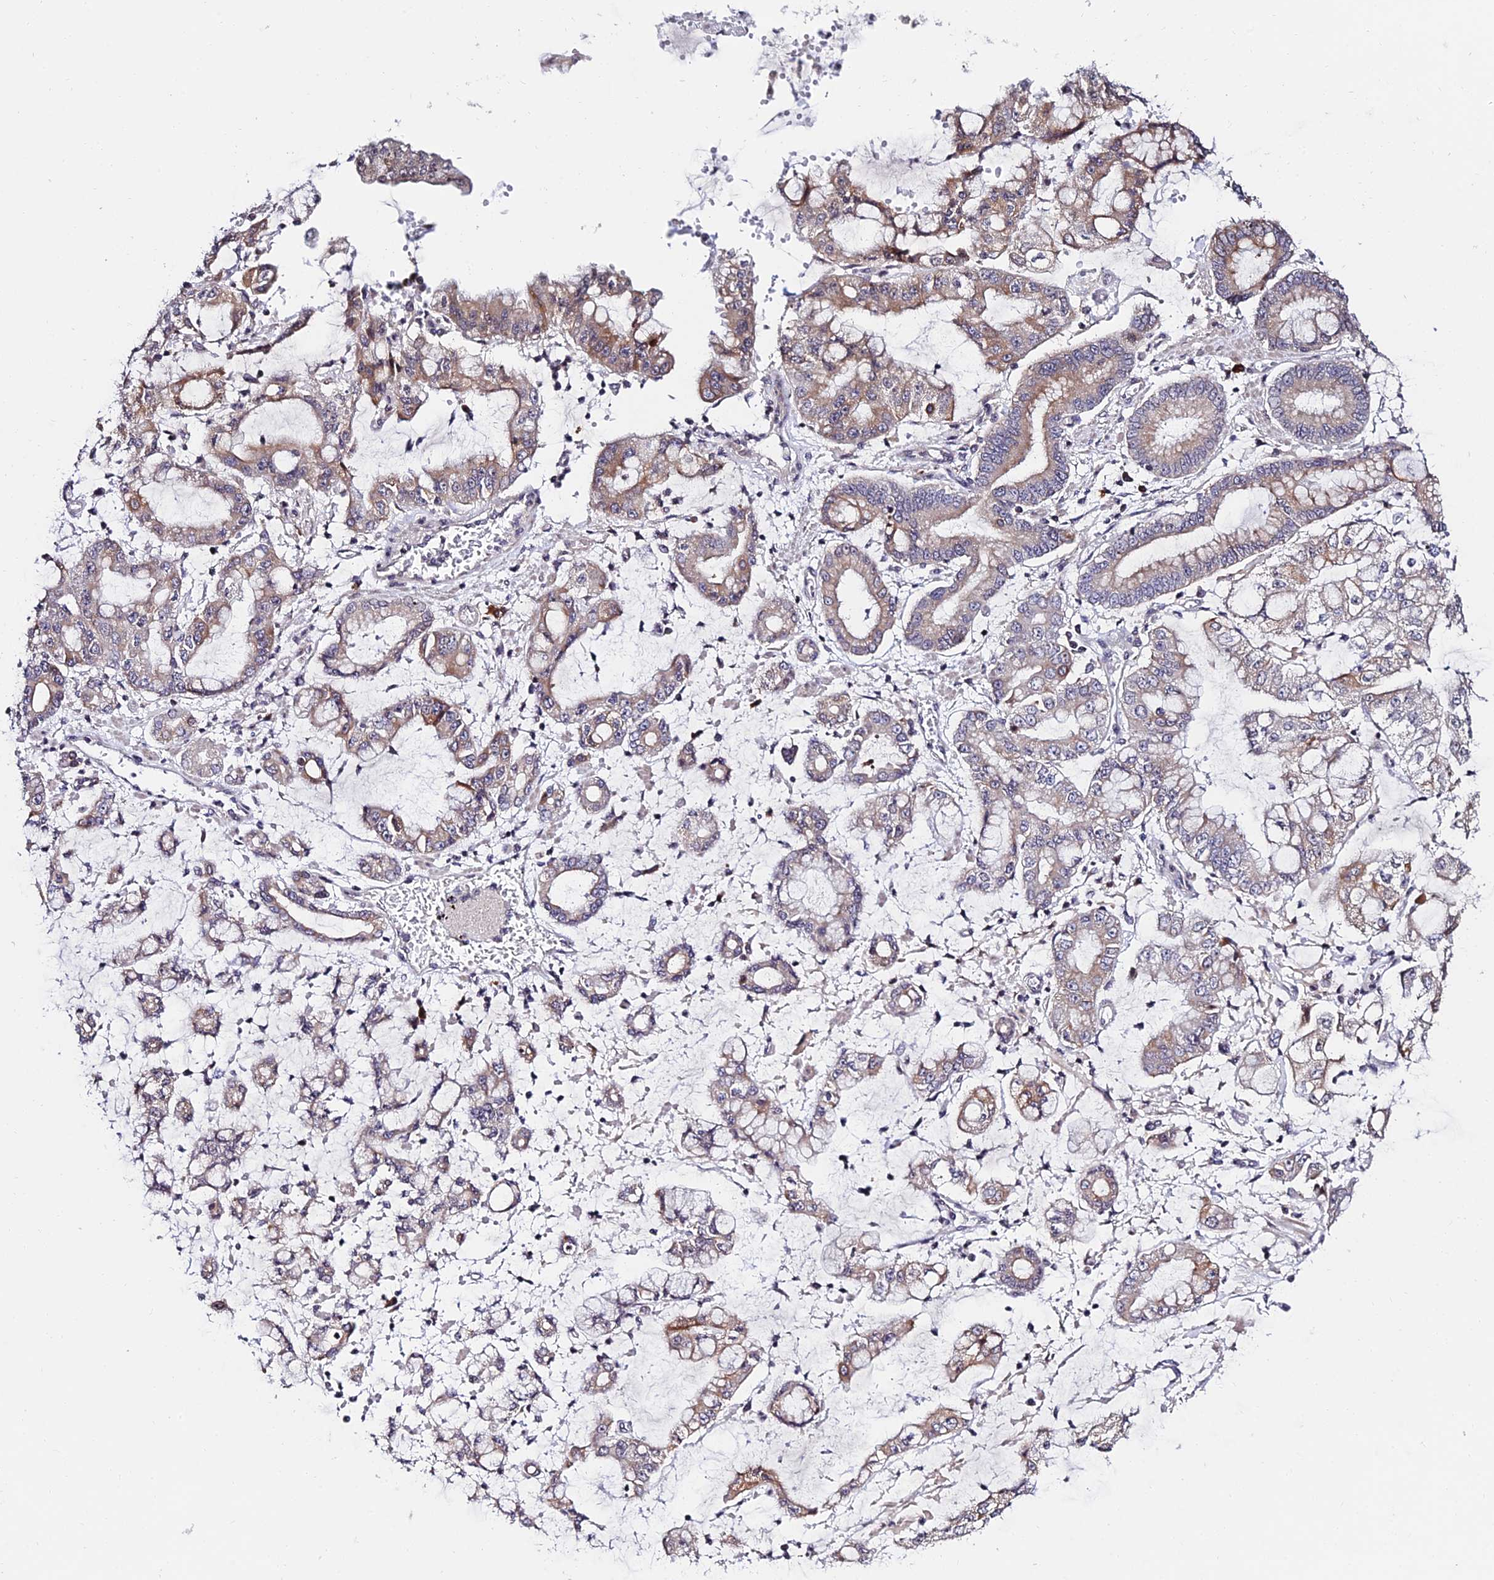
{"staining": {"intensity": "moderate", "quantity": "25%-75%", "location": "cytoplasmic/membranous"}, "tissue": "stomach cancer", "cell_type": "Tumor cells", "image_type": "cancer", "snomed": [{"axis": "morphology", "description": "Adenocarcinoma, NOS"}, {"axis": "topography", "description": "Stomach"}], "caption": "Immunohistochemistry (IHC) image of neoplastic tissue: stomach adenocarcinoma stained using IHC reveals medium levels of moderate protein expression localized specifically in the cytoplasmic/membranous of tumor cells, appearing as a cytoplasmic/membranous brown color.", "gene": "CDNF", "patient": {"sex": "male", "age": 76}}